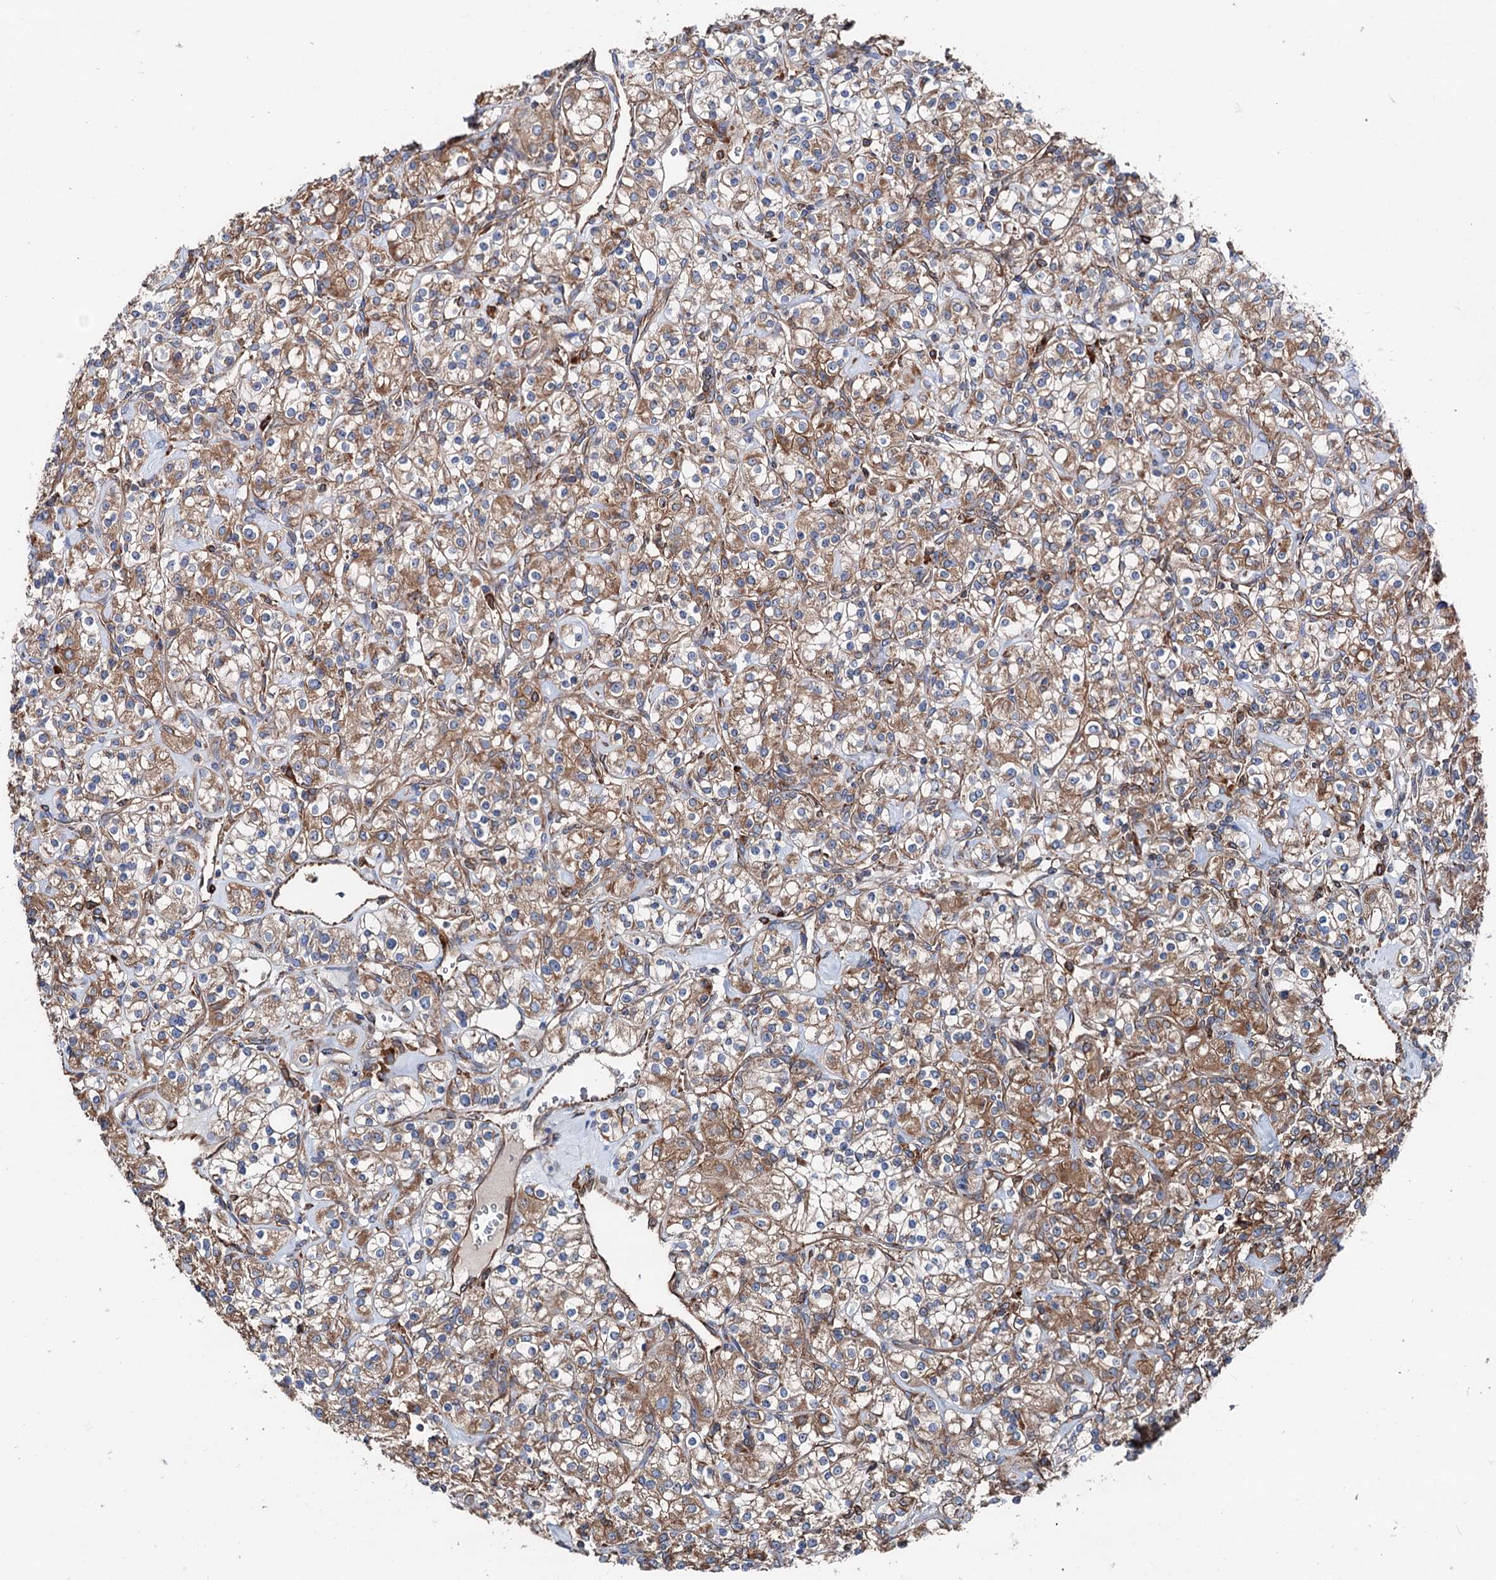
{"staining": {"intensity": "moderate", "quantity": ">75%", "location": "cytoplasmic/membranous"}, "tissue": "renal cancer", "cell_type": "Tumor cells", "image_type": "cancer", "snomed": [{"axis": "morphology", "description": "Adenocarcinoma, NOS"}, {"axis": "topography", "description": "Kidney"}], "caption": "Immunohistochemical staining of human adenocarcinoma (renal) exhibits medium levels of moderate cytoplasmic/membranous protein expression in about >75% of tumor cells.", "gene": "ERP29", "patient": {"sex": "male", "age": 77}}